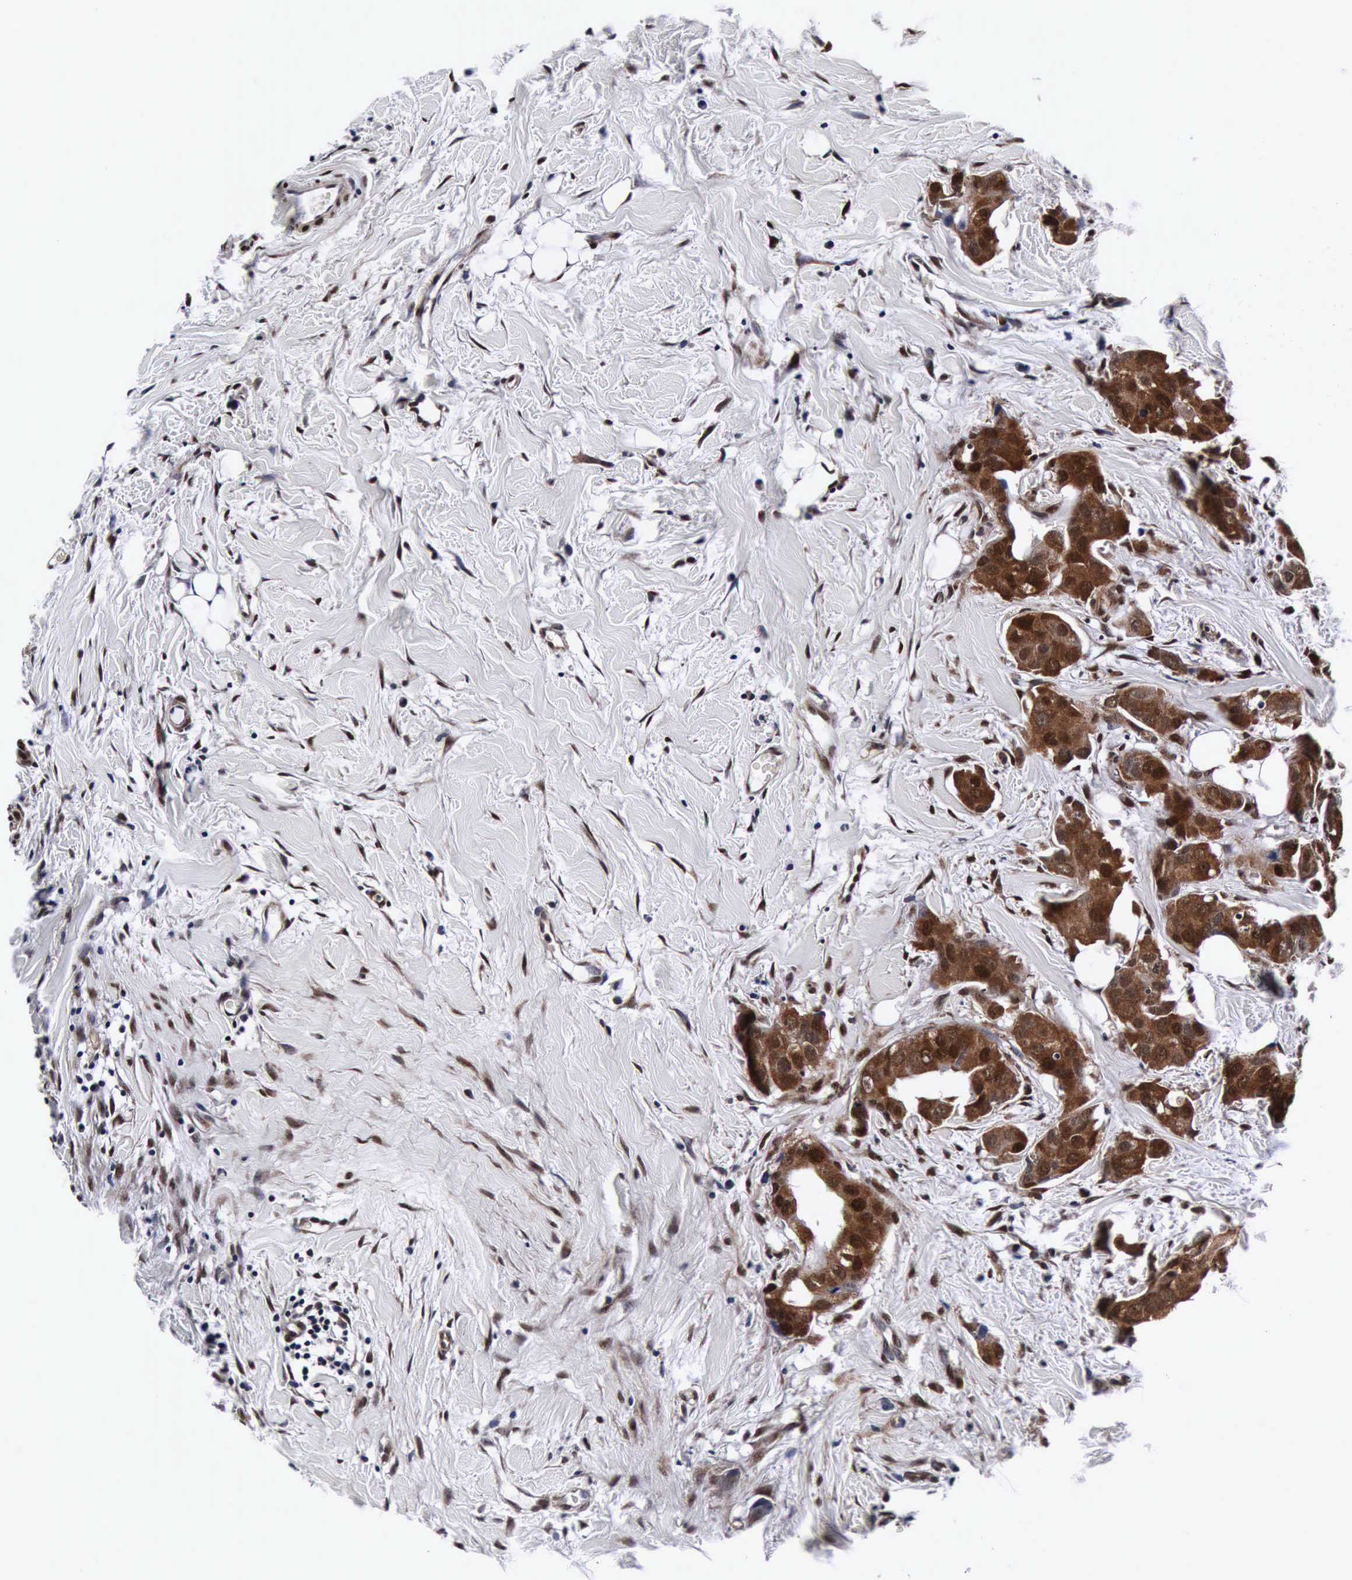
{"staining": {"intensity": "strong", "quantity": ">75%", "location": "cytoplasmic/membranous,nuclear"}, "tissue": "breast cancer", "cell_type": "Tumor cells", "image_type": "cancer", "snomed": [{"axis": "morphology", "description": "Duct carcinoma"}, {"axis": "topography", "description": "Breast"}], "caption": "An image of human breast cancer stained for a protein reveals strong cytoplasmic/membranous and nuclear brown staining in tumor cells.", "gene": "UBC", "patient": {"sex": "female", "age": 40}}